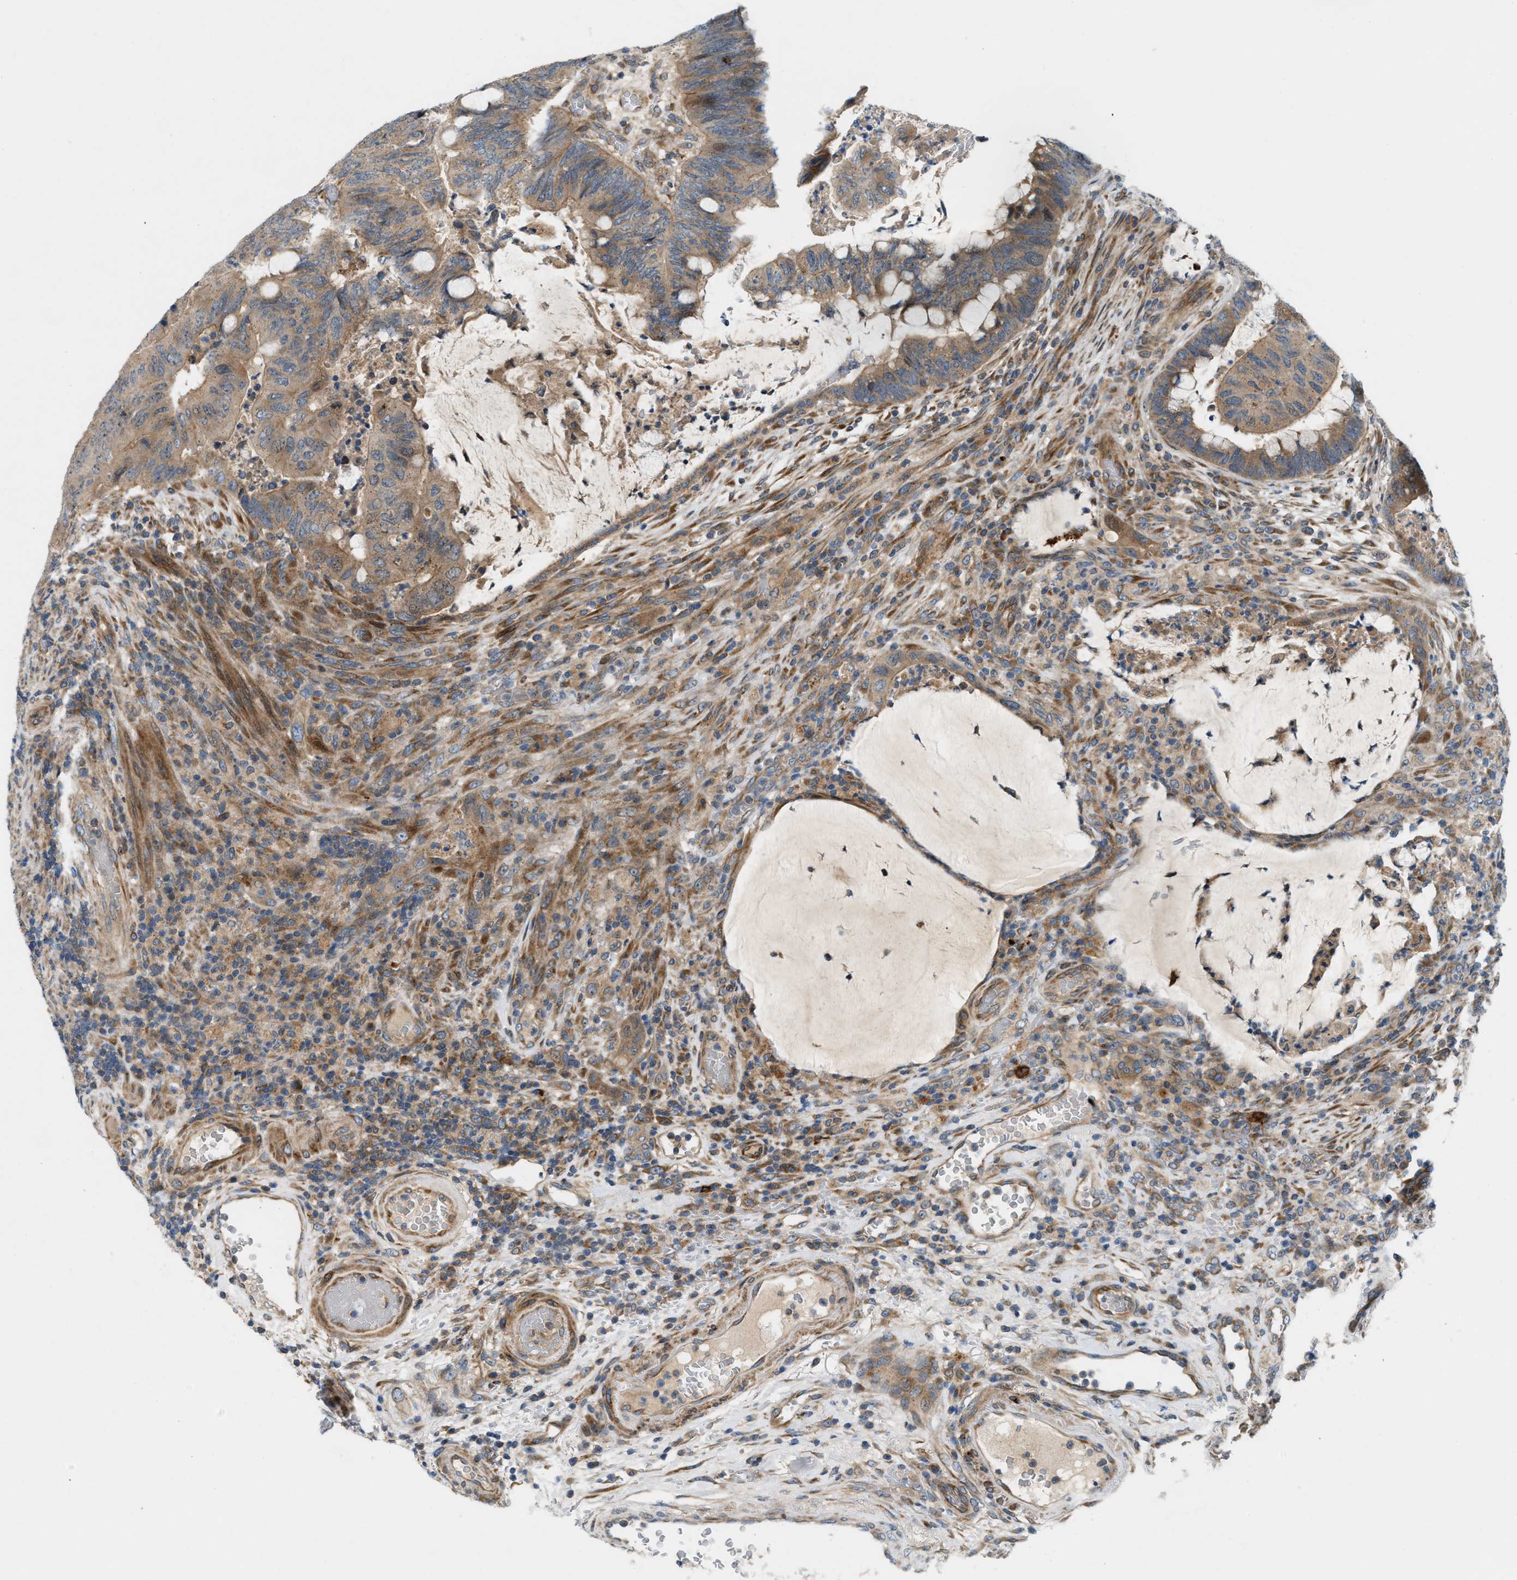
{"staining": {"intensity": "moderate", "quantity": ">75%", "location": "cytoplasmic/membranous"}, "tissue": "colorectal cancer", "cell_type": "Tumor cells", "image_type": "cancer", "snomed": [{"axis": "morphology", "description": "Normal tissue, NOS"}, {"axis": "morphology", "description": "Adenocarcinoma, NOS"}, {"axis": "topography", "description": "Rectum"}, {"axis": "topography", "description": "Peripheral nerve tissue"}], "caption": "Immunohistochemical staining of human adenocarcinoma (colorectal) demonstrates moderate cytoplasmic/membranous protein expression in approximately >75% of tumor cells.", "gene": "CYB5D1", "patient": {"sex": "male", "age": 92}}